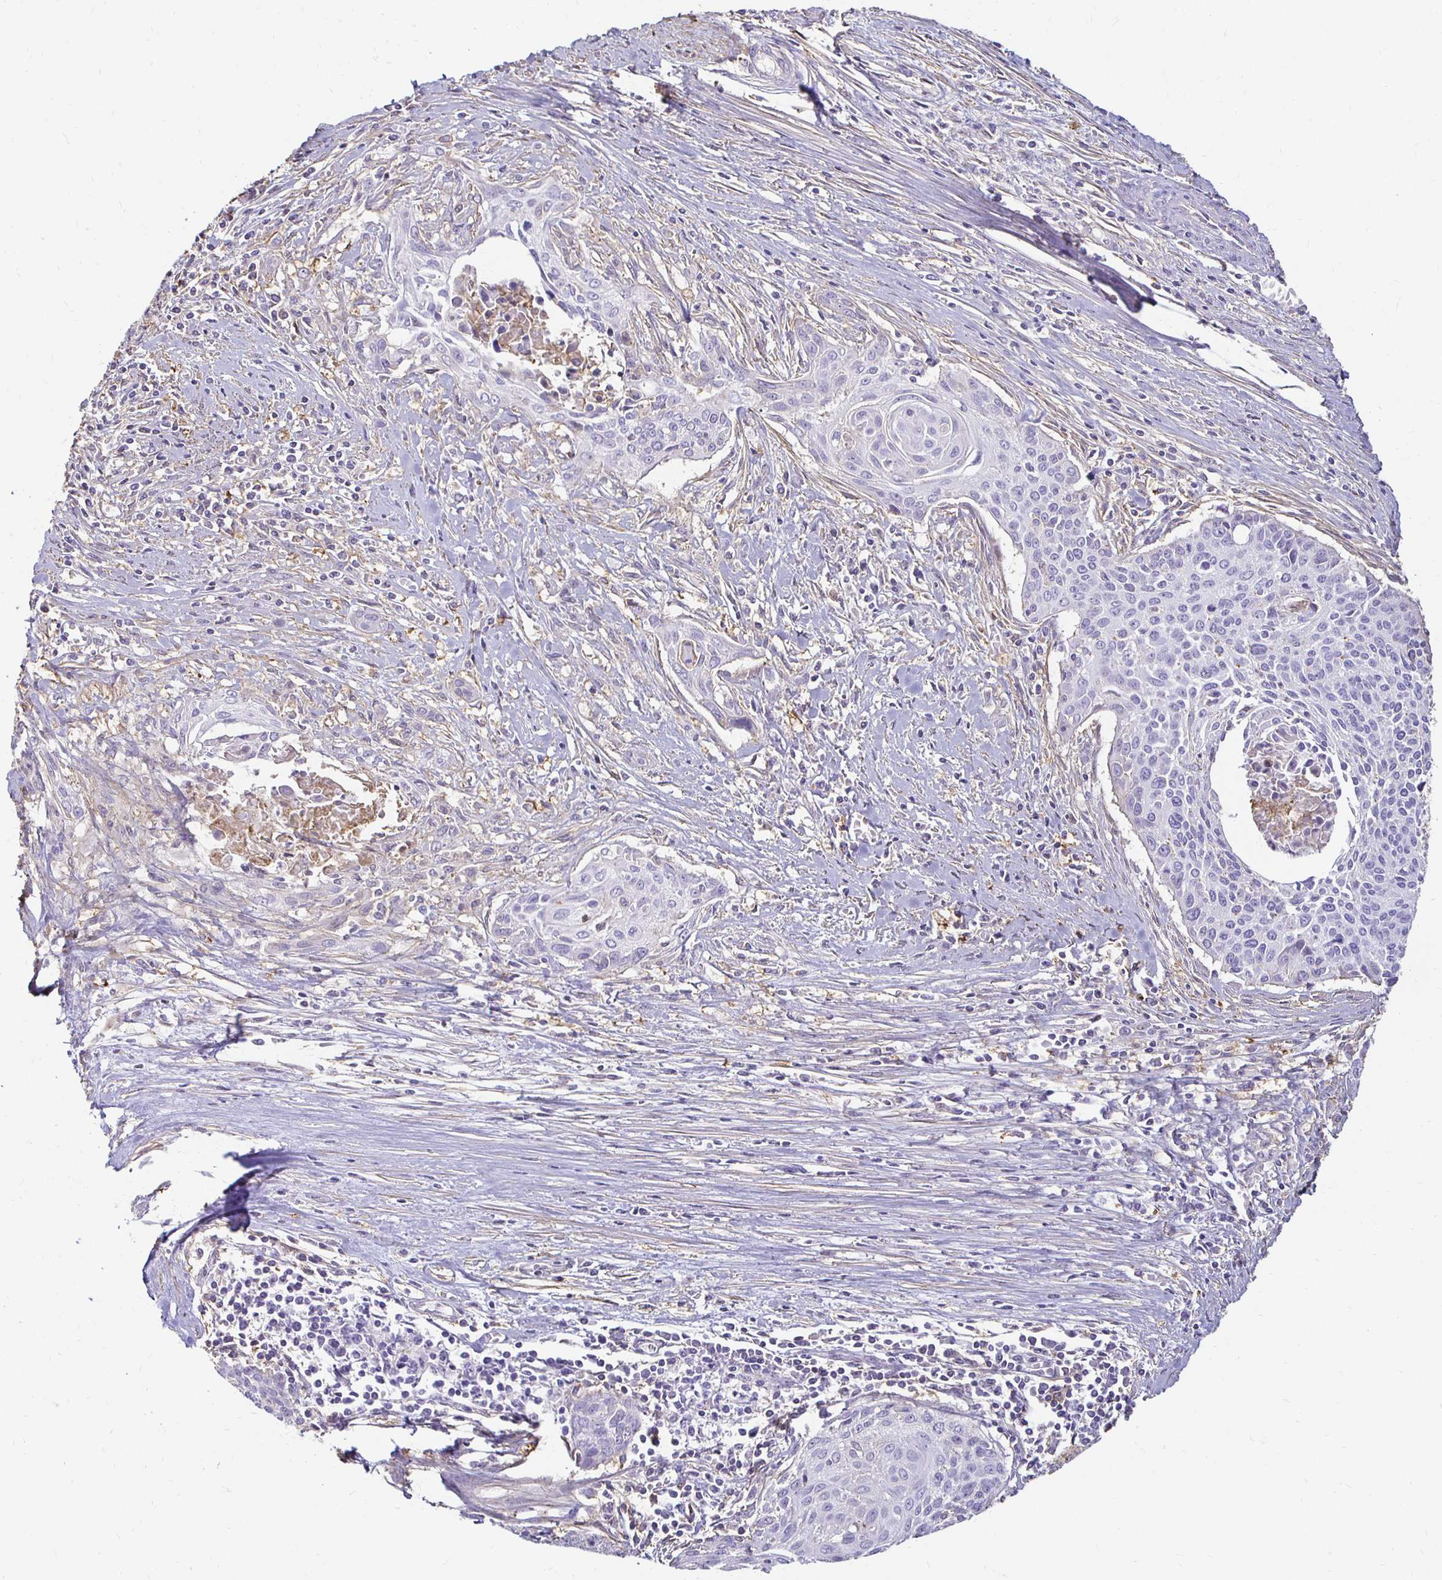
{"staining": {"intensity": "negative", "quantity": "none", "location": "none"}, "tissue": "cervical cancer", "cell_type": "Tumor cells", "image_type": "cancer", "snomed": [{"axis": "morphology", "description": "Squamous cell carcinoma, NOS"}, {"axis": "topography", "description": "Cervix"}], "caption": "This is a micrograph of immunohistochemistry staining of squamous cell carcinoma (cervical), which shows no positivity in tumor cells.", "gene": "TAS1R3", "patient": {"sex": "female", "age": 55}}